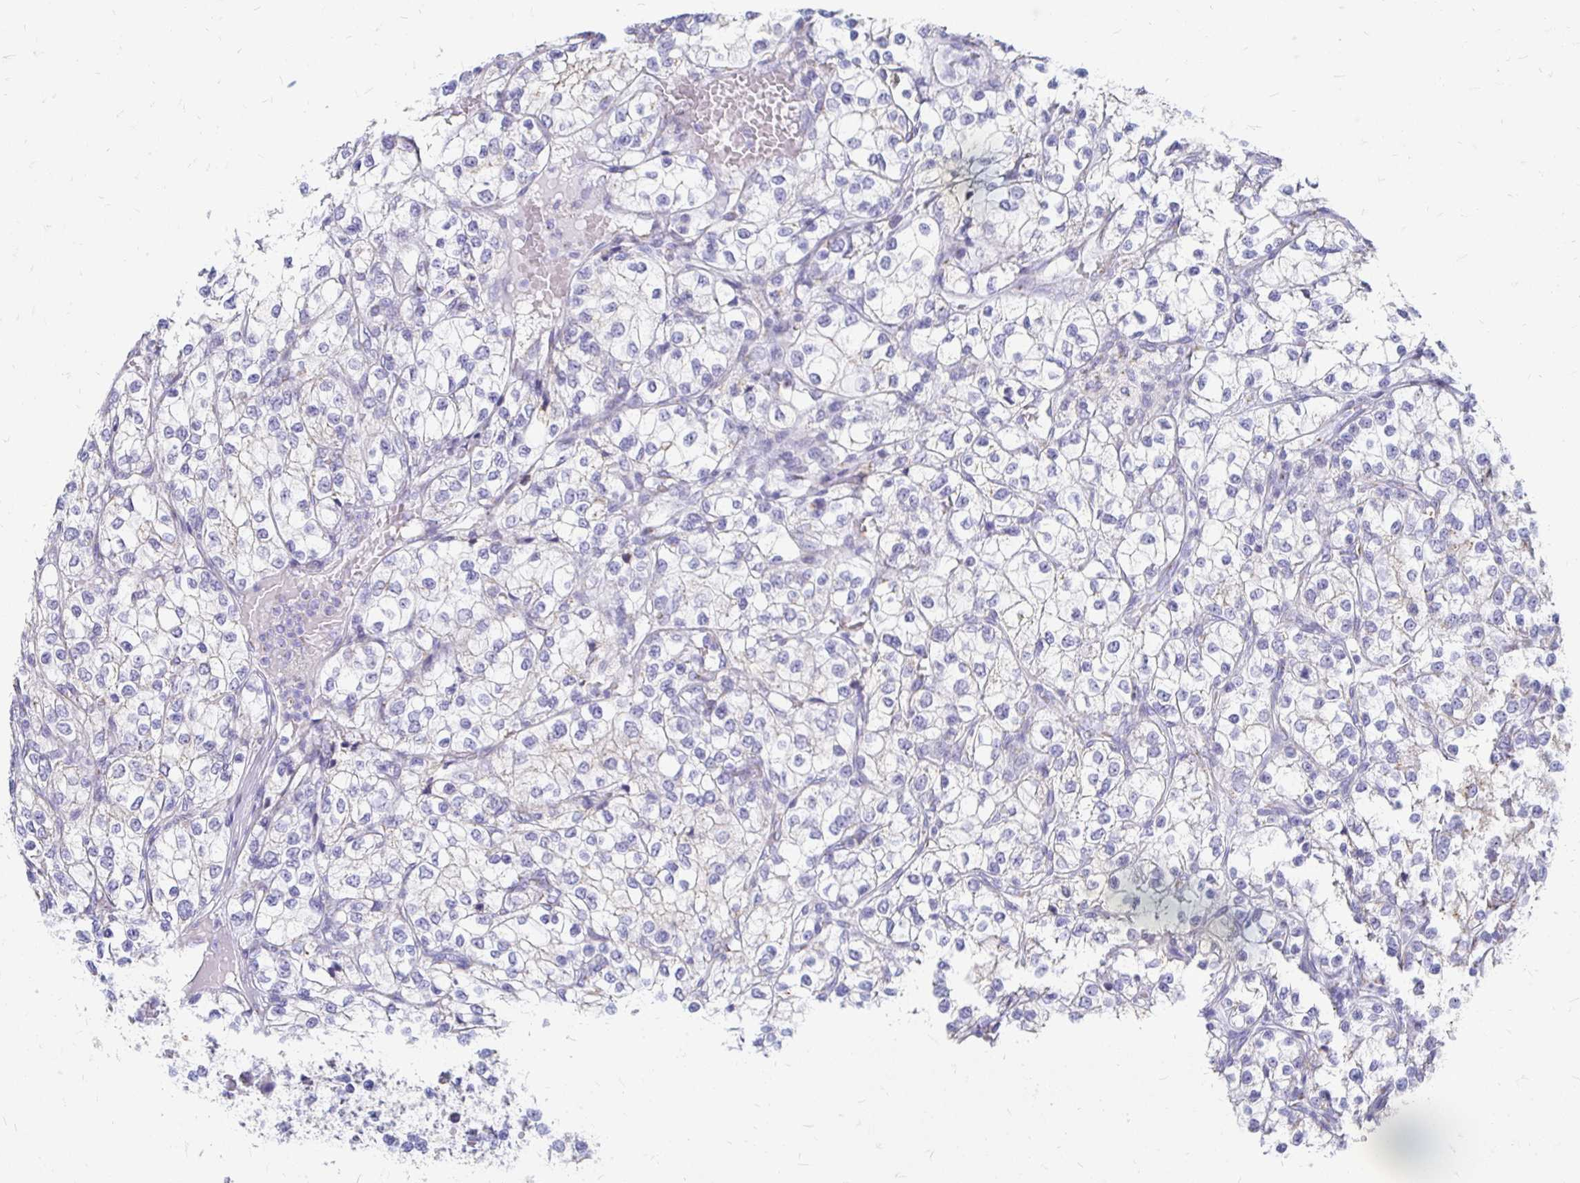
{"staining": {"intensity": "negative", "quantity": "none", "location": "none"}, "tissue": "renal cancer", "cell_type": "Tumor cells", "image_type": "cancer", "snomed": [{"axis": "morphology", "description": "Adenocarcinoma, NOS"}, {"axis": "topography", "description": "Kidney"}], "caption": "Immunohistochemistry (IHC) histopathology image of neoplastic tissue: renal cancer stained with DAB (3,3'-diaminobenzidine) displays no significant protein staining in tumor cells.", "gene": "PAGE4", "patient": {"sex": "male", "age": 80}}